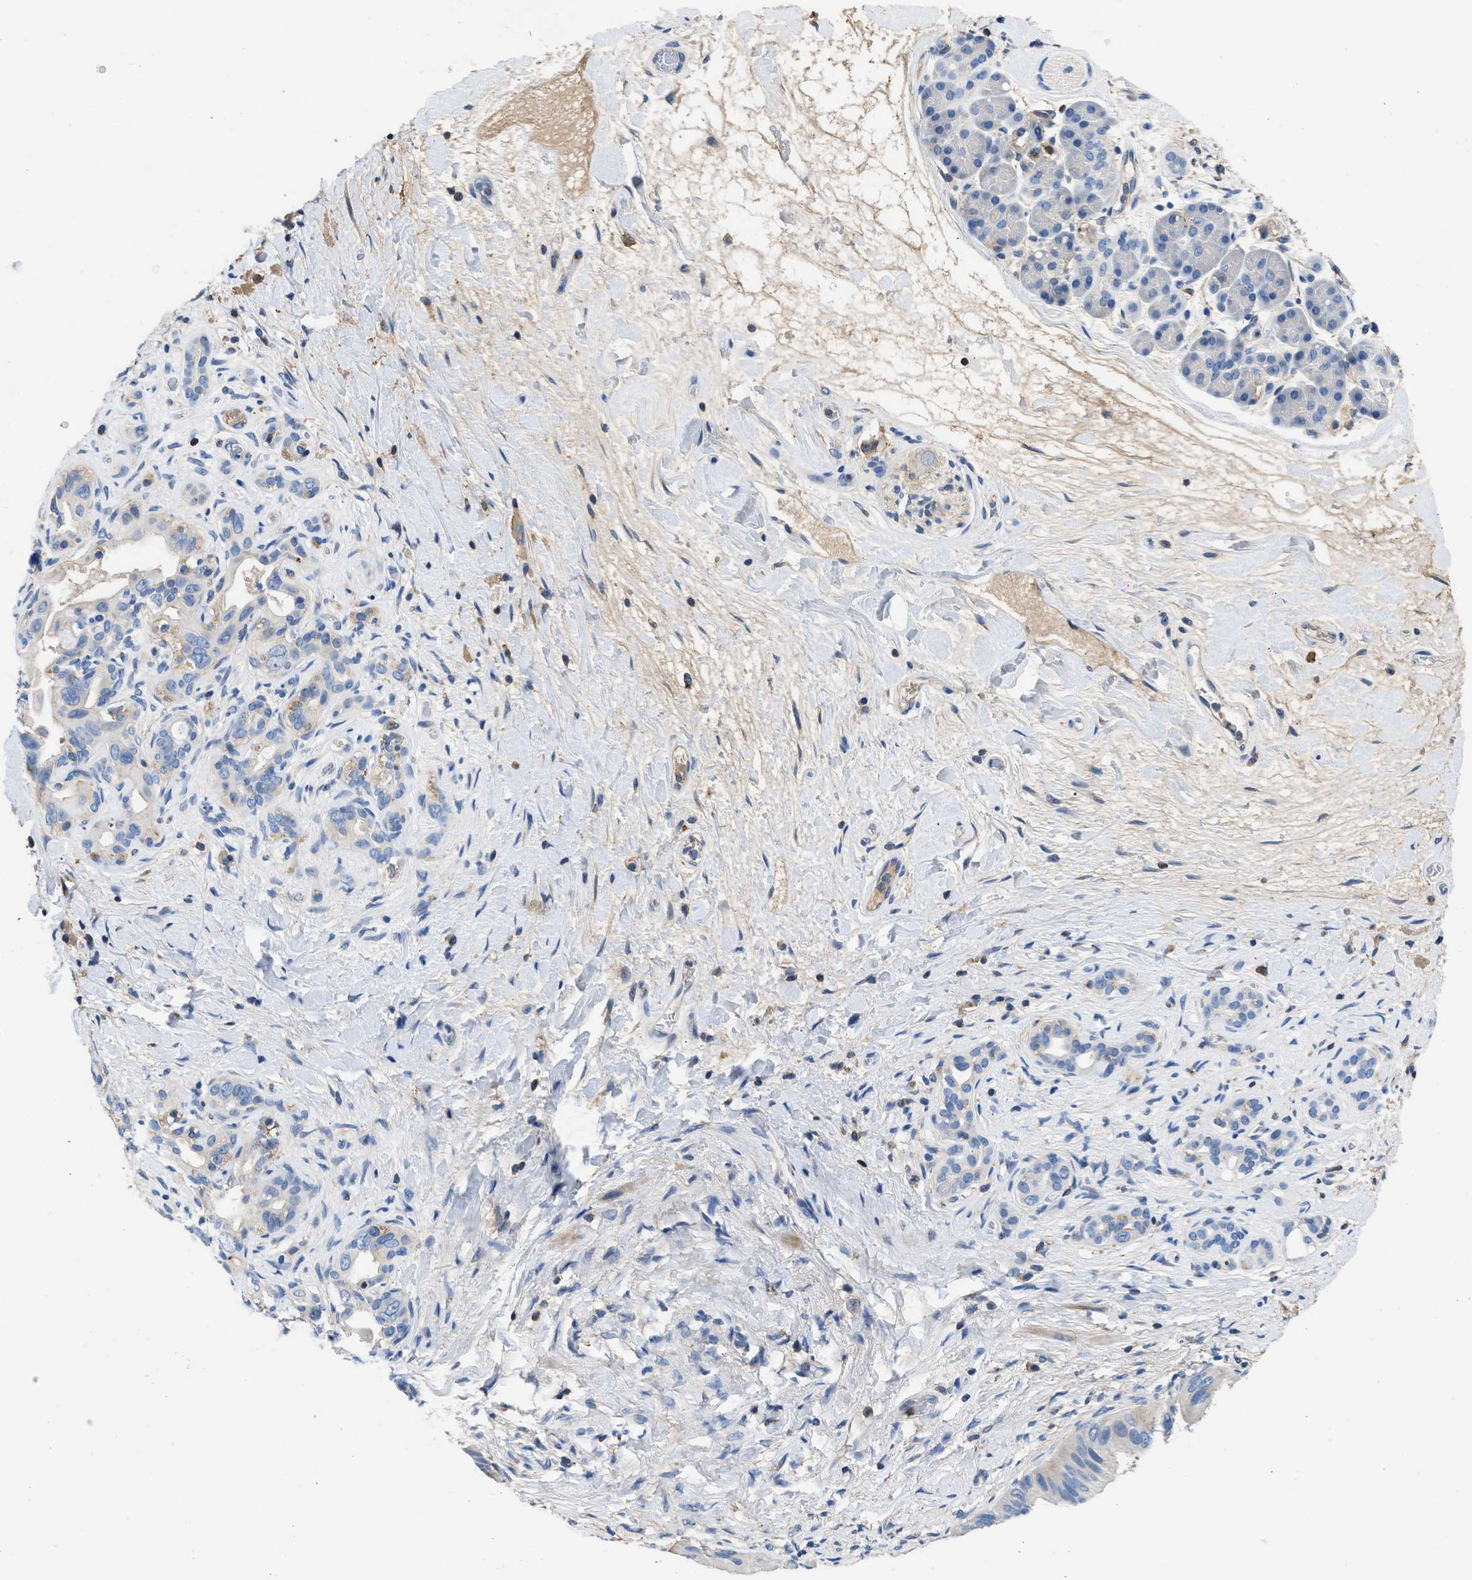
{"staining": {"intensity": "negative", "quantity": "none", "location": "none"}, "tissue": "pancreatic cancer", "cell_type": "Tumor cells", "image_type": "cancer", "snomed": [{"axis": "morphology", "description": "Adenocarcinoma, NOS"}, {"axis": "topography", "description": "Pancreas"}], "caption": "An image of adenocarcinoma (pancreatic) stained for a protein reveals no brown staining in tumor cells.", "gene": "KCNQ4", "patient": {"sex": "male", "age": 55}}